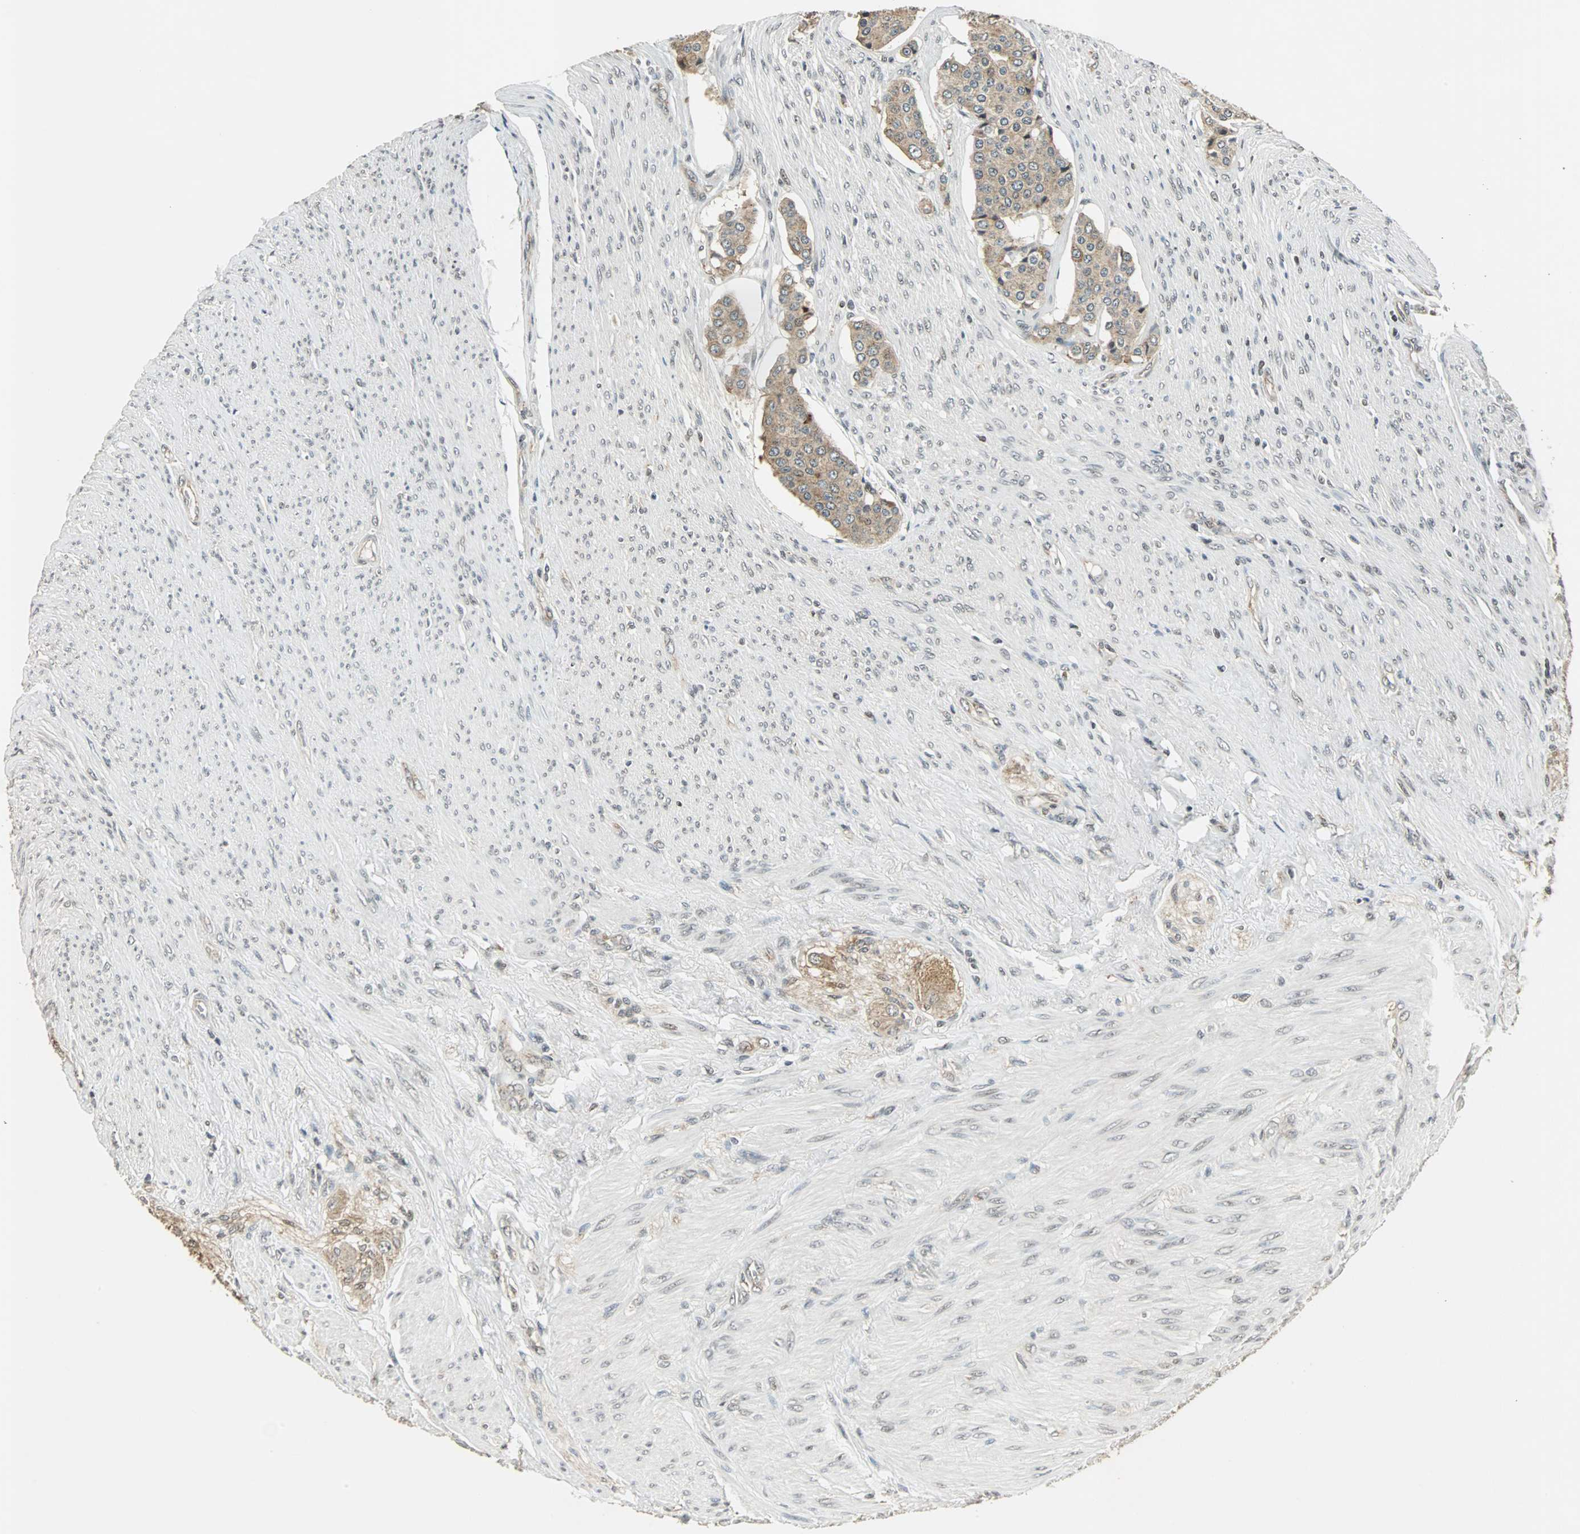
{"staining": {"intensity": "weak", "quantity": ">75%", "location": "cytoplasmic/membranous"}, "tissue": "carcinoid", "cell_type": "Tumor cells", "image_type": "cancer", "snomed": [{"axis": "morphology", "description": "Carcinoid, malignant, NOS"}, {"axis": "topography", "description": "Colon"}], "caption": "This image shows immunohistochemistry (IHC) staining of carcinoid, with low weak cytoplasmic/membranous staining in about >75% of tumor cells.", "gene": "MED4", "patient": {"sex": "female", "age": 61}}